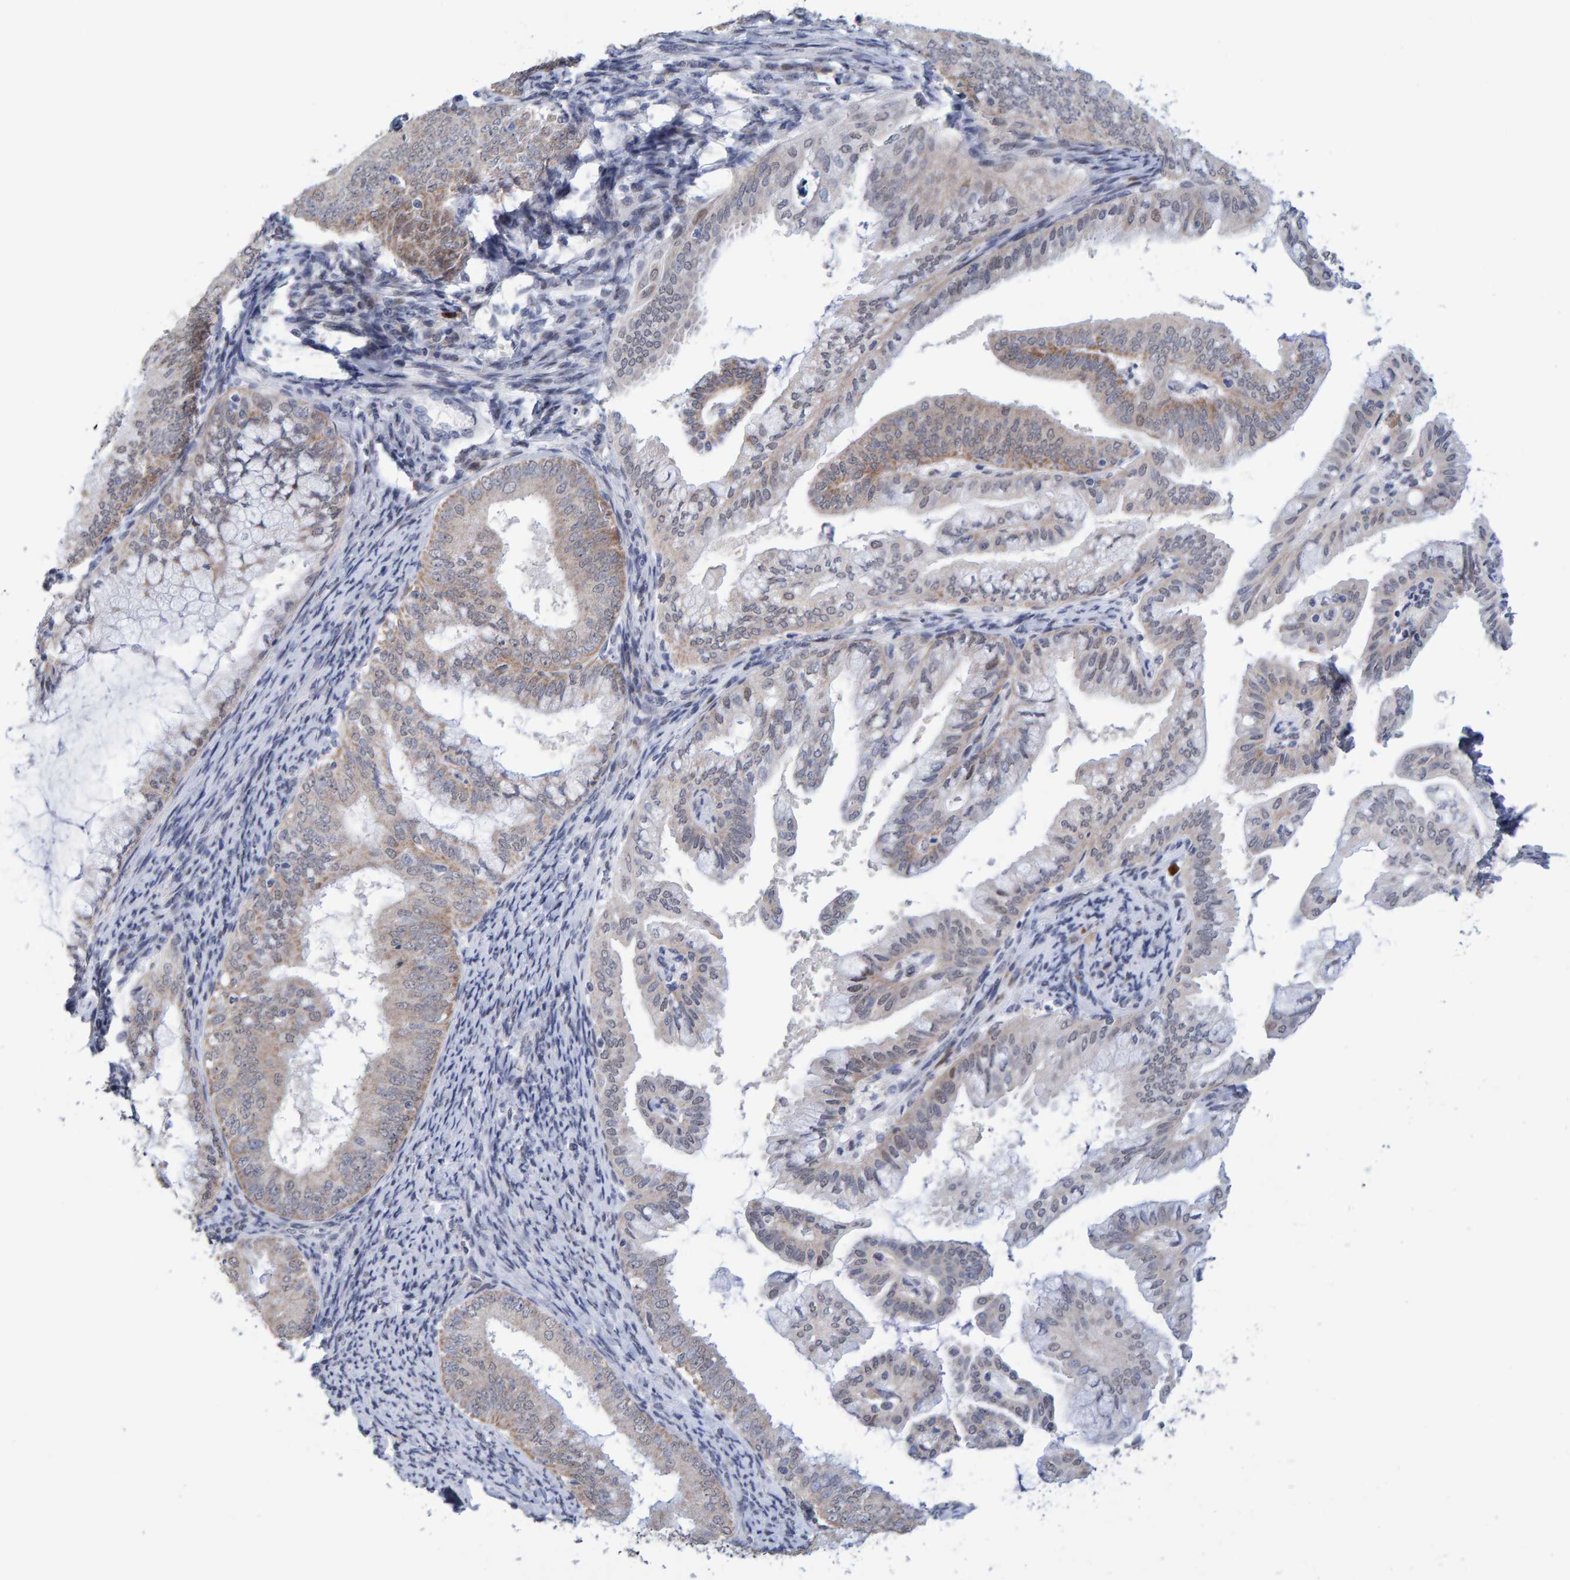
{"staining": {"intensity": "weak", "quantity": ">75%", "location": "cytoplasmic/membranous"}, "tissue": "endometrial cancer", "cell_type": "Tumor cells", "image_type": "cancer", "snomed": [{"axis": "morphology", "description": "Adenocarcinoma, NOS"}, {"axis": "topography", "description": "Endometrium"}], "caption": "Immunohistochemistry of human endometrial cancer demonstrates low levels of weak cytoplasmic/membranous staining in approximately >75% of tumor cells.", "gene": "USP43", "patient": {"sex": "female", "age": 63}}